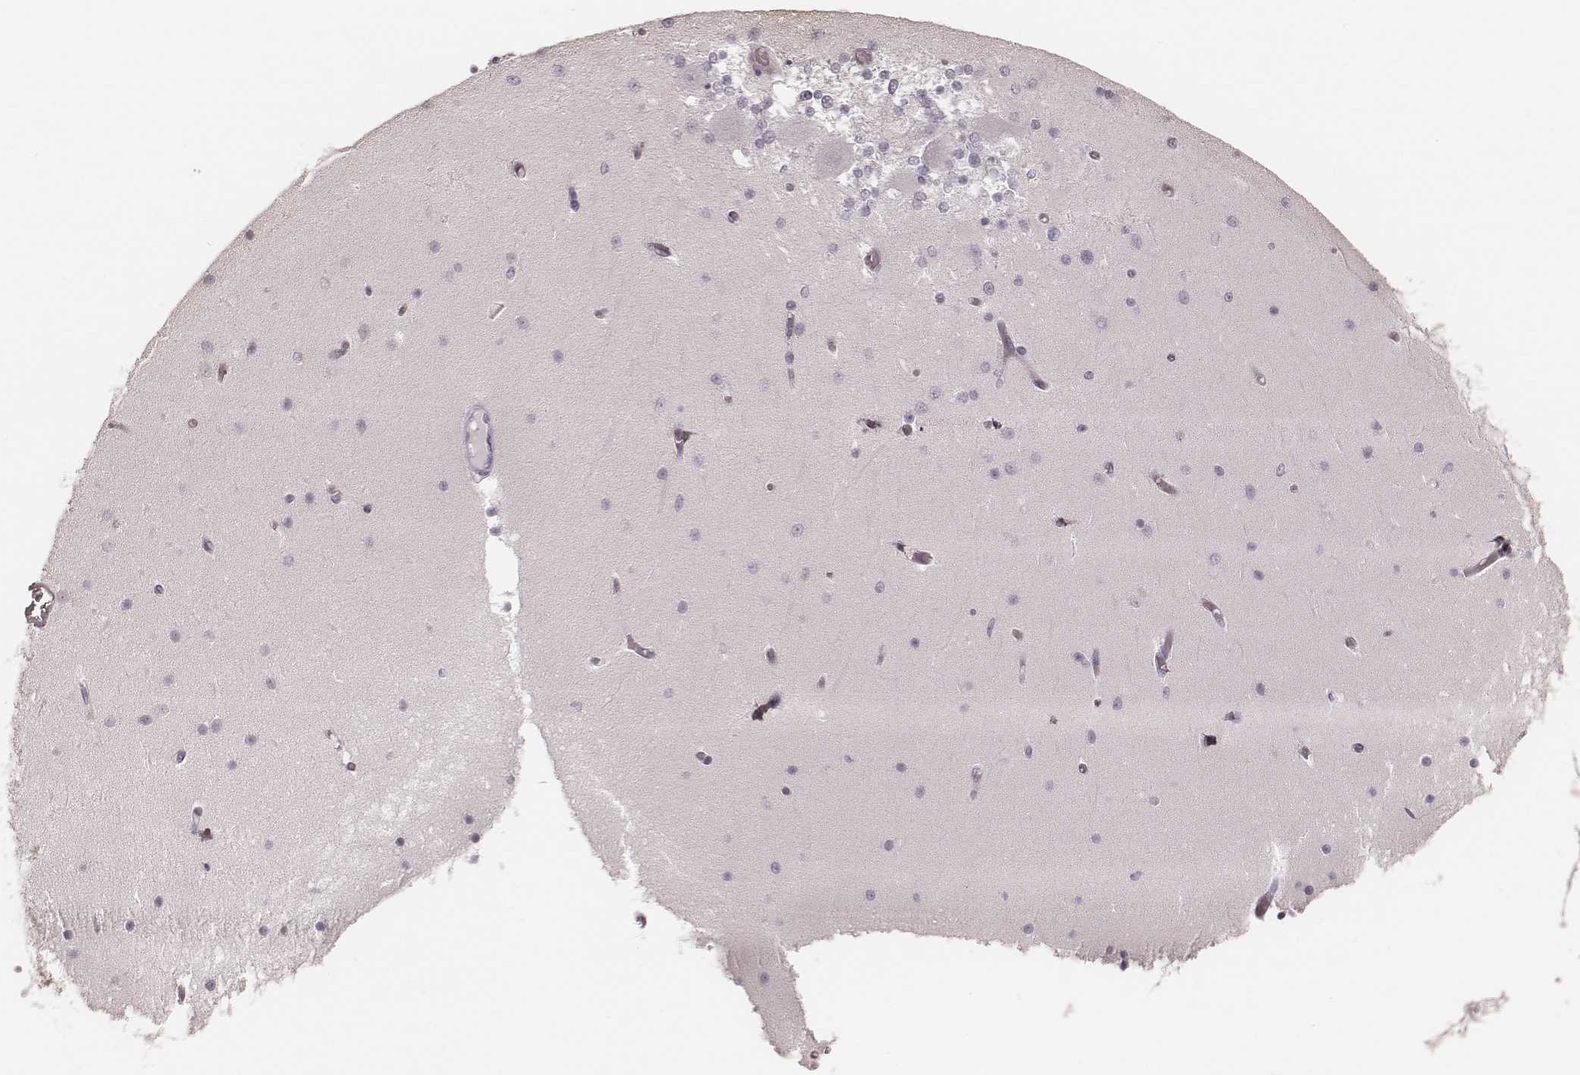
{"staining": {"intensity": "negative", "quantity": "none", "location": "none"}, "tissue": "cerebellum", "cell_type": "Cells in granular layer", "image_type": "normal", "snomed": [{"axis": "morphology", "description": "Normal tissue, NOS"}, {"axis": "topography", "description": "Cerebellum"}], "caption": "Immunohistochemistry (IHC) image of benign cerebellum stained for a protein (brown), which shows no expression in cells in granular layer.", "gene": "KRT26", "patient": {"sex": "female", "age": 28}}